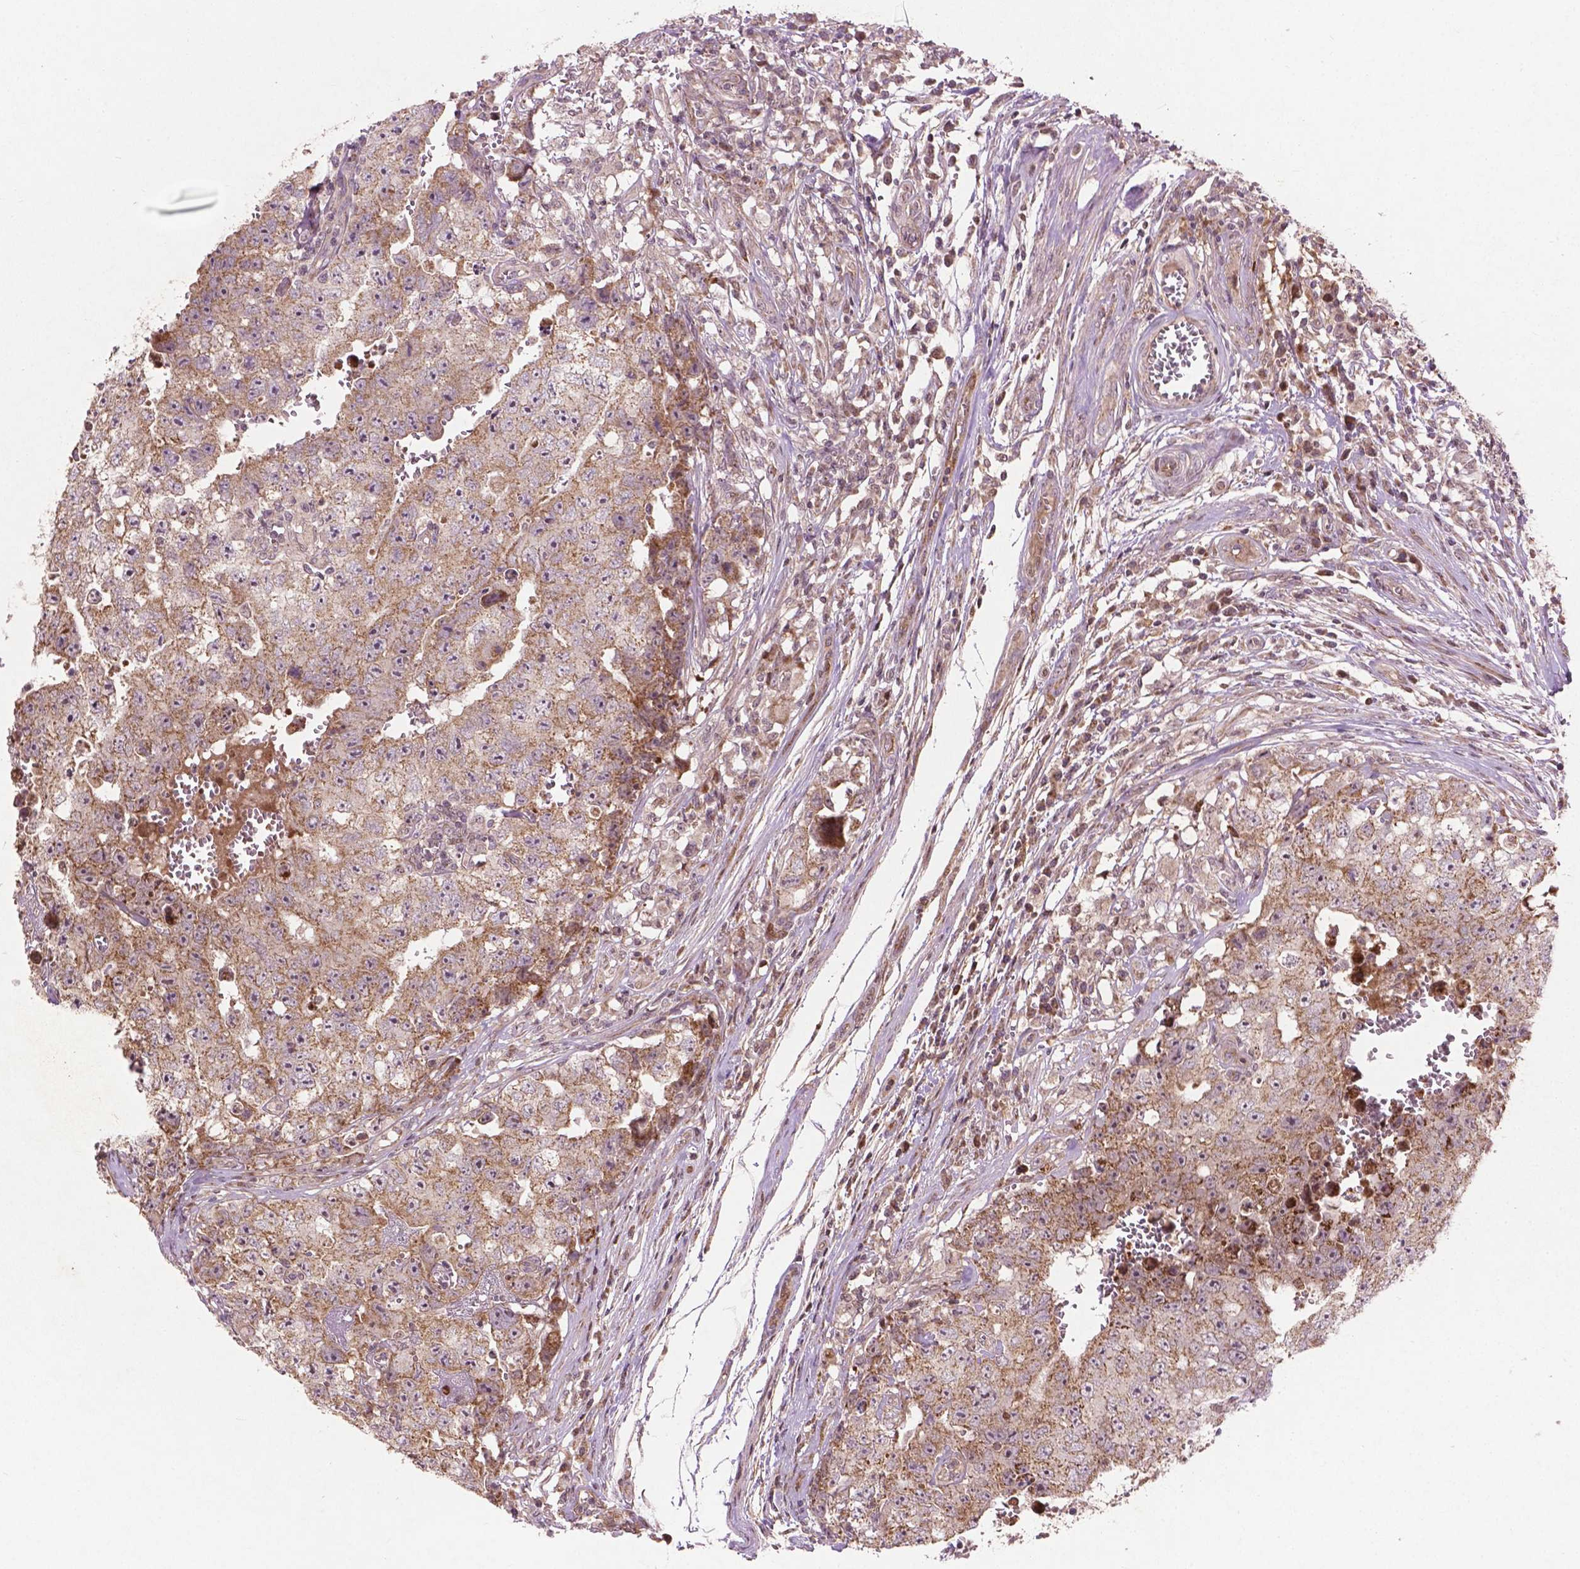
{"staining": {"intensity": "moderate", "quantity": "25%-75%", "location": "cytoplasmic/membranous"}, "tissue": "testis cancer", "cell_type": "Tumor cells", "image_type": "cancer", "snomed": [{"axis": "morphology", "description": "Carcinoma, Embryonal, NOS"}, {"axis": "topography", "description": "Testis"}], "caption": "IHC (DAB (3,3'-diaminobenzidine)) staining of human testis embryonal carcinoma shows moderate cytoplasmic/membranous protein positivity in about 25%-75% of tumor cells.", "gene": "B3GALNT2", "patient": {"sex": "male", "age": 36}}